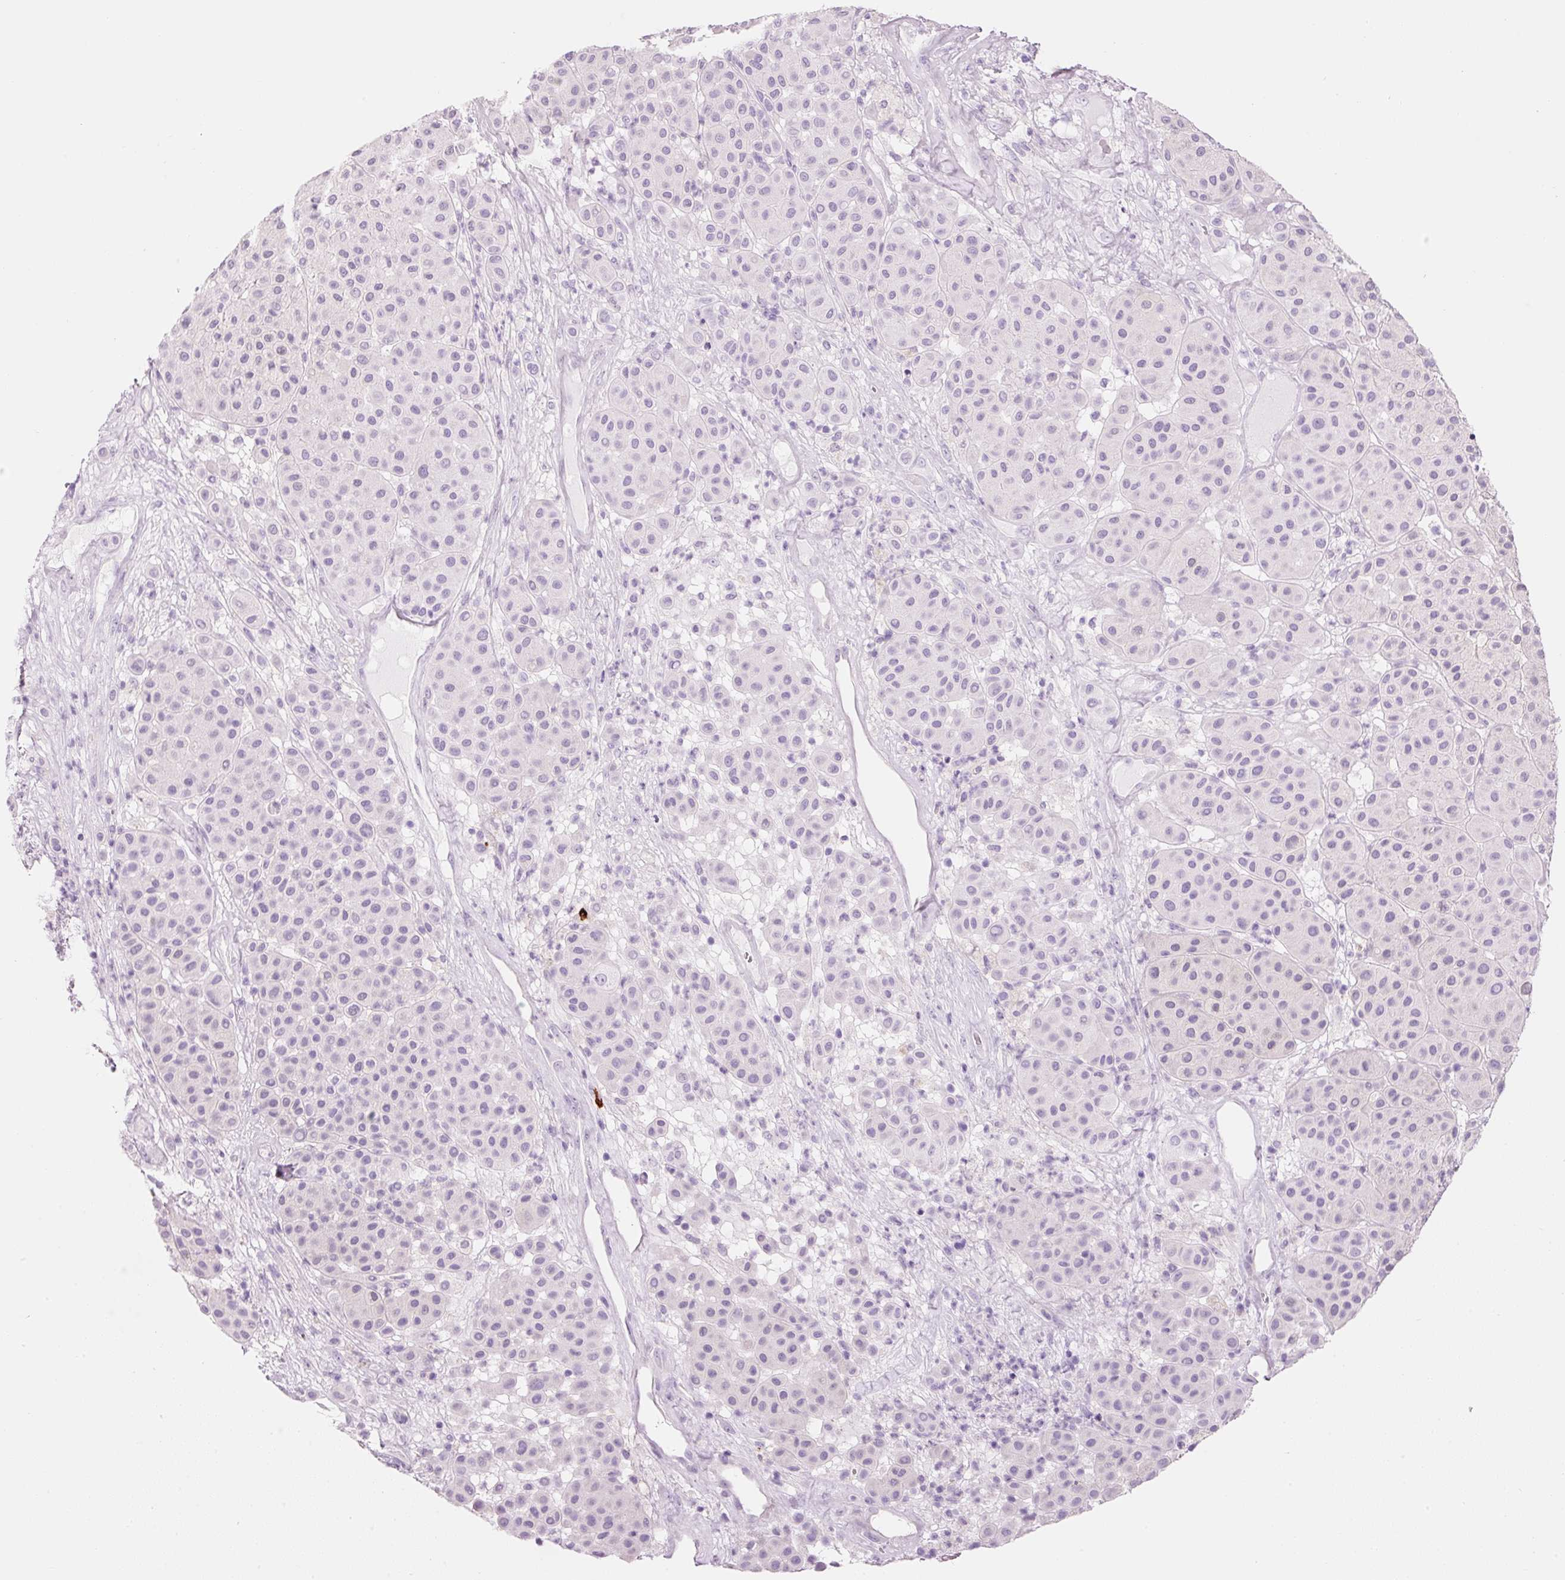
{"staining": {"intensity": "negative", "quantity": "none", "location": "none"}, "tissue": "melanoma", "cell_type": "Tumor cells", "image_type": "cancer", "snomed": [{"axis": "morphology", "description": "Malignant melanoma, Metastatic site"}, {"axis": "topography", "description": "Smooth muscle"}], "caption": "DAB immunohistochemical staining of malignant melanoma (metastatic site) exhibits no significant expression in tumor cells.", "gene": "CMA1", "patient": {"sex": "male", "age": 41}}